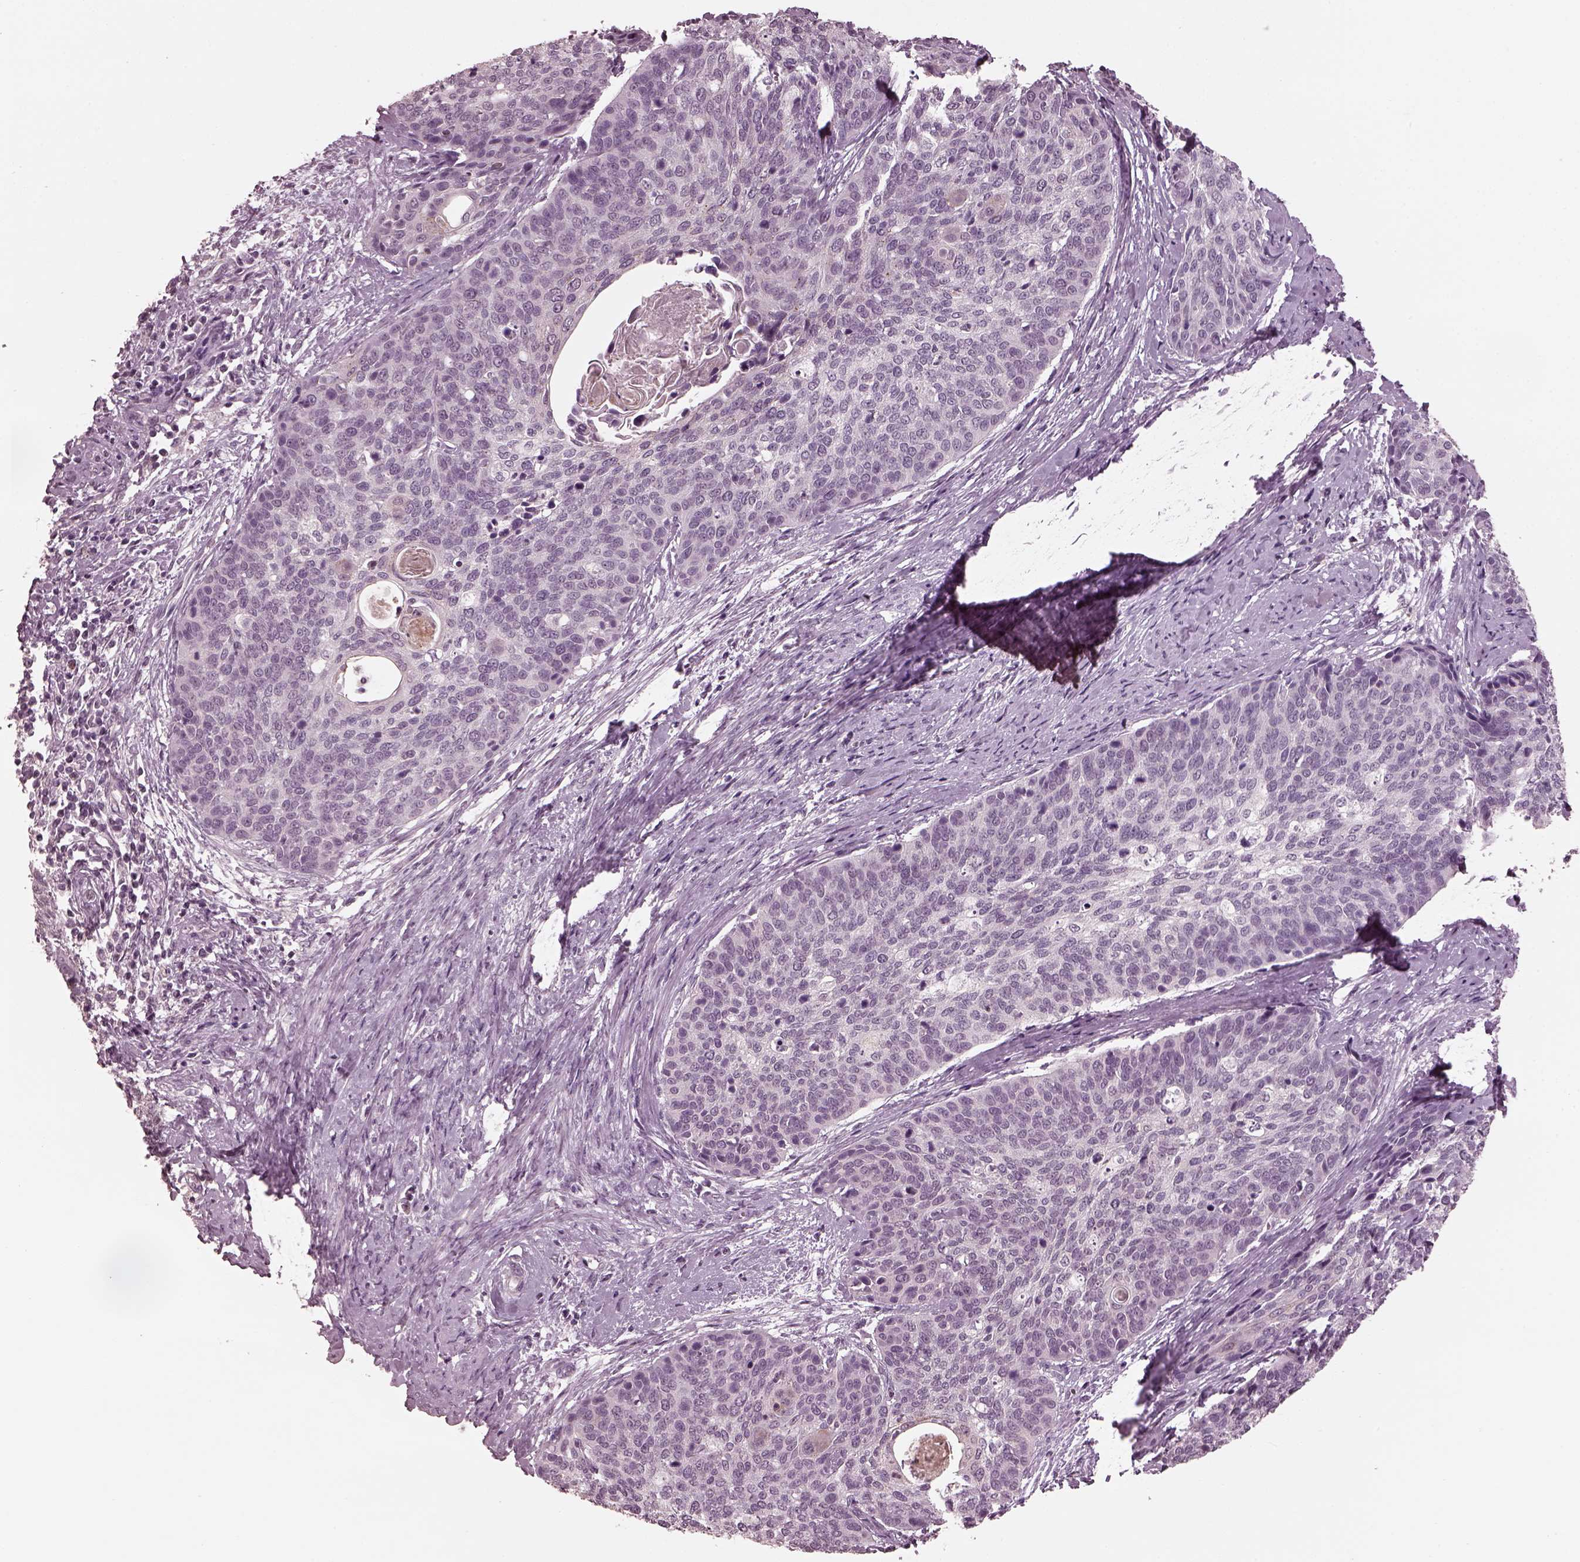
{"staining": {"intensity": "negative", "quantity": "none", "location": "none"}, "tissue": "cervical cancer", "cell_type": "Tumor cells", "image_type": "cancer", "snomed": [{"axis": "morphology", "description": "Squamous cell carcinoma, NOS"}, {"axis": "topography", "description": "Cervix"}], "caption": "Immunohistochemistry (IHC) of human squamous cell carcinoma (cervical) shows no positivity in tumor cells. Nuclei are stained in blue.", "gene": "TSKS", "patient": {"sex": "female", "age": 69}}